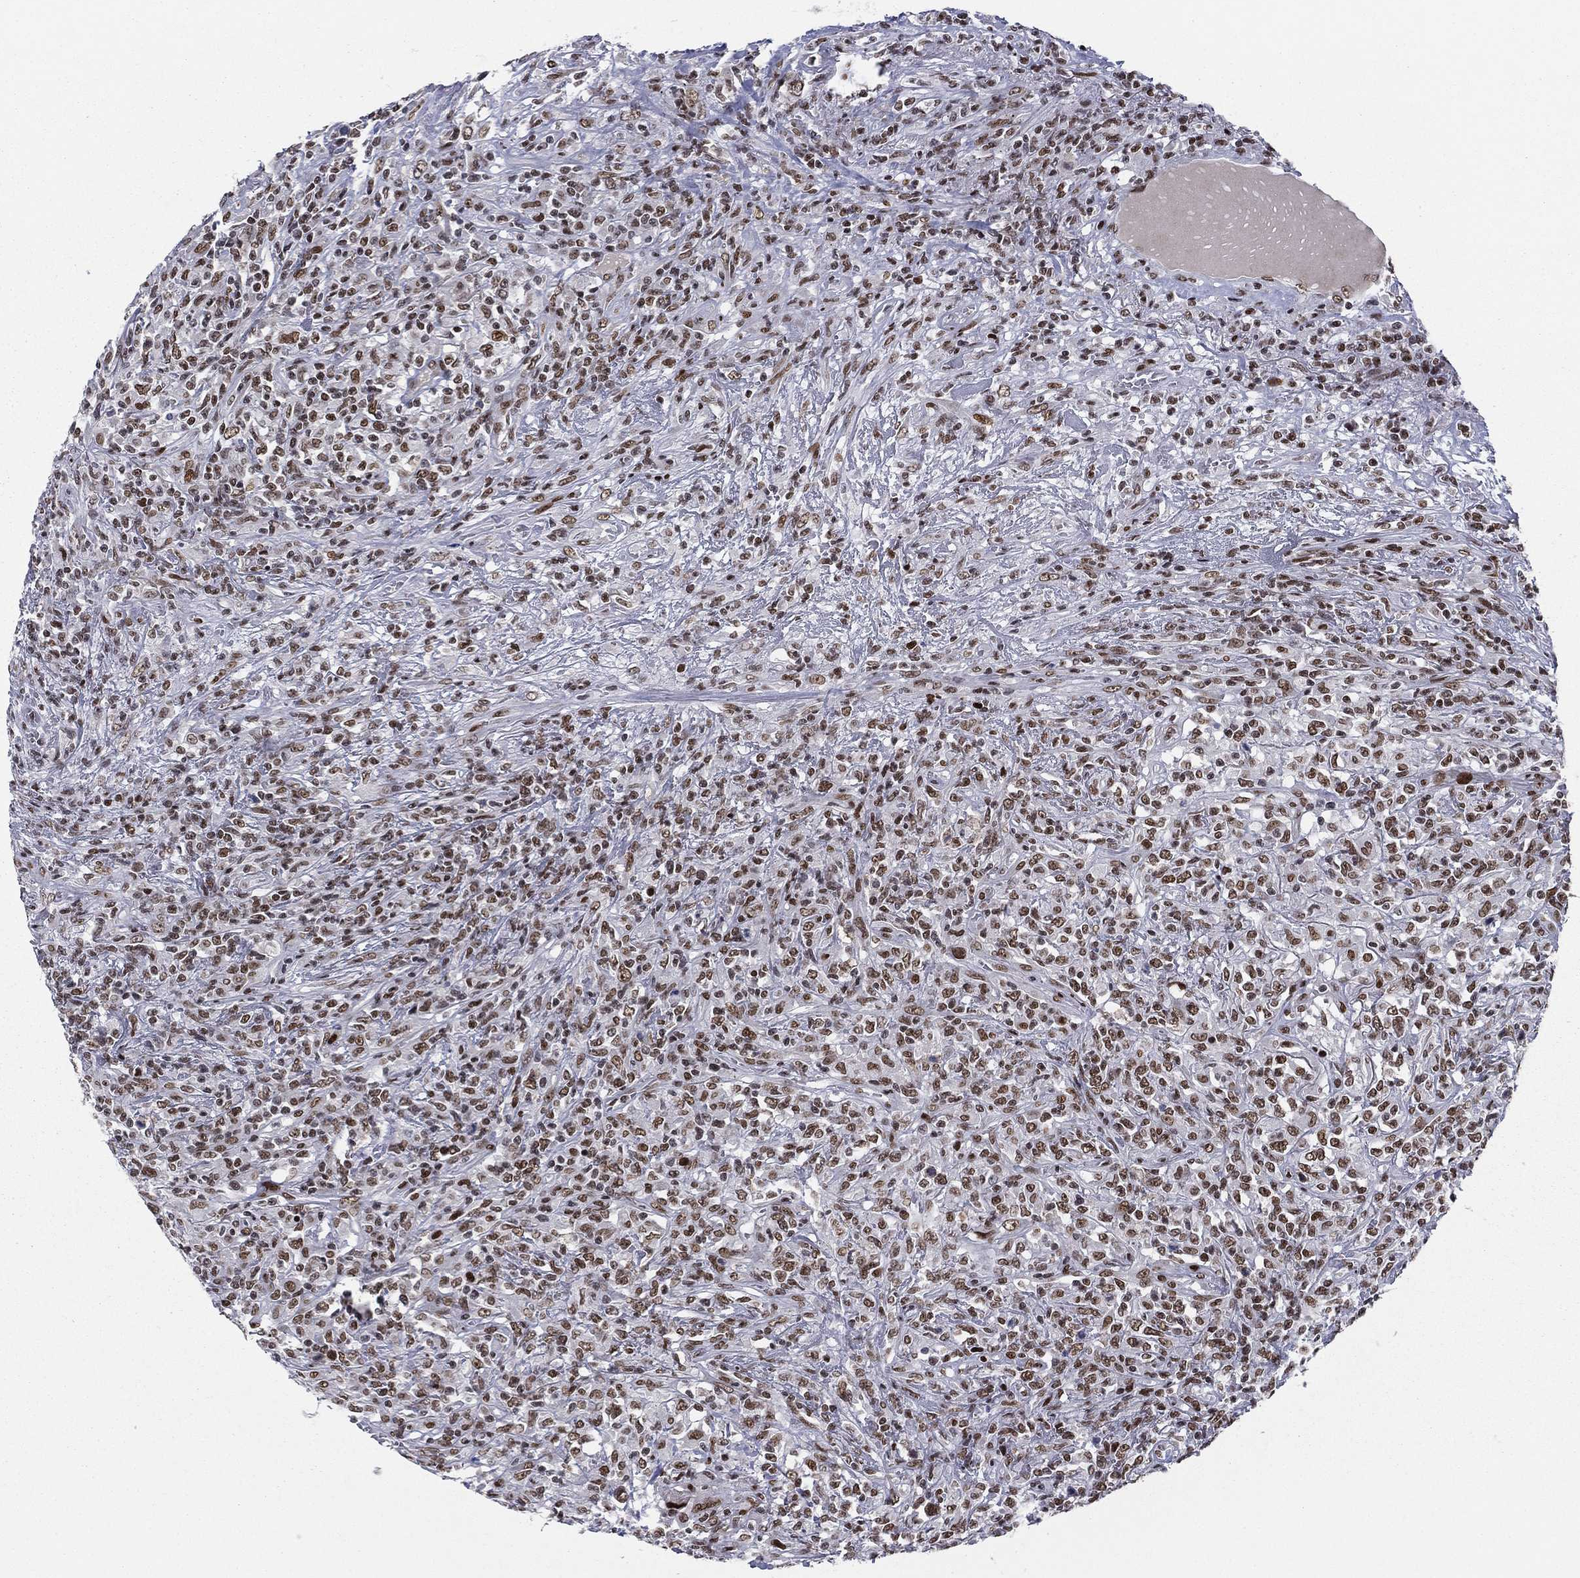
{"staining": {"intensity": "moderate", "quantity": ">75%", "location": "nuclear"}, "tissue": "lymphoma", "cell_type": "Tumor cells", "image_type": "cancer", "snomed": [{"axis": "morphology", "description": "Malignant lymphoma, non-Hodgkin's type, High grade"}, {"axis": "topography", "description": "Lung"}], "caption": "An immunohistochemistry image of tumor tissue is shown. Protein staining in brown highlights moderate nuclear positivity in high-grade malignant lymphoma, non-Hodgkin's type within tumor cells.", "gene": "RTF1", "patient": {"sex": "male", "age": 79}}